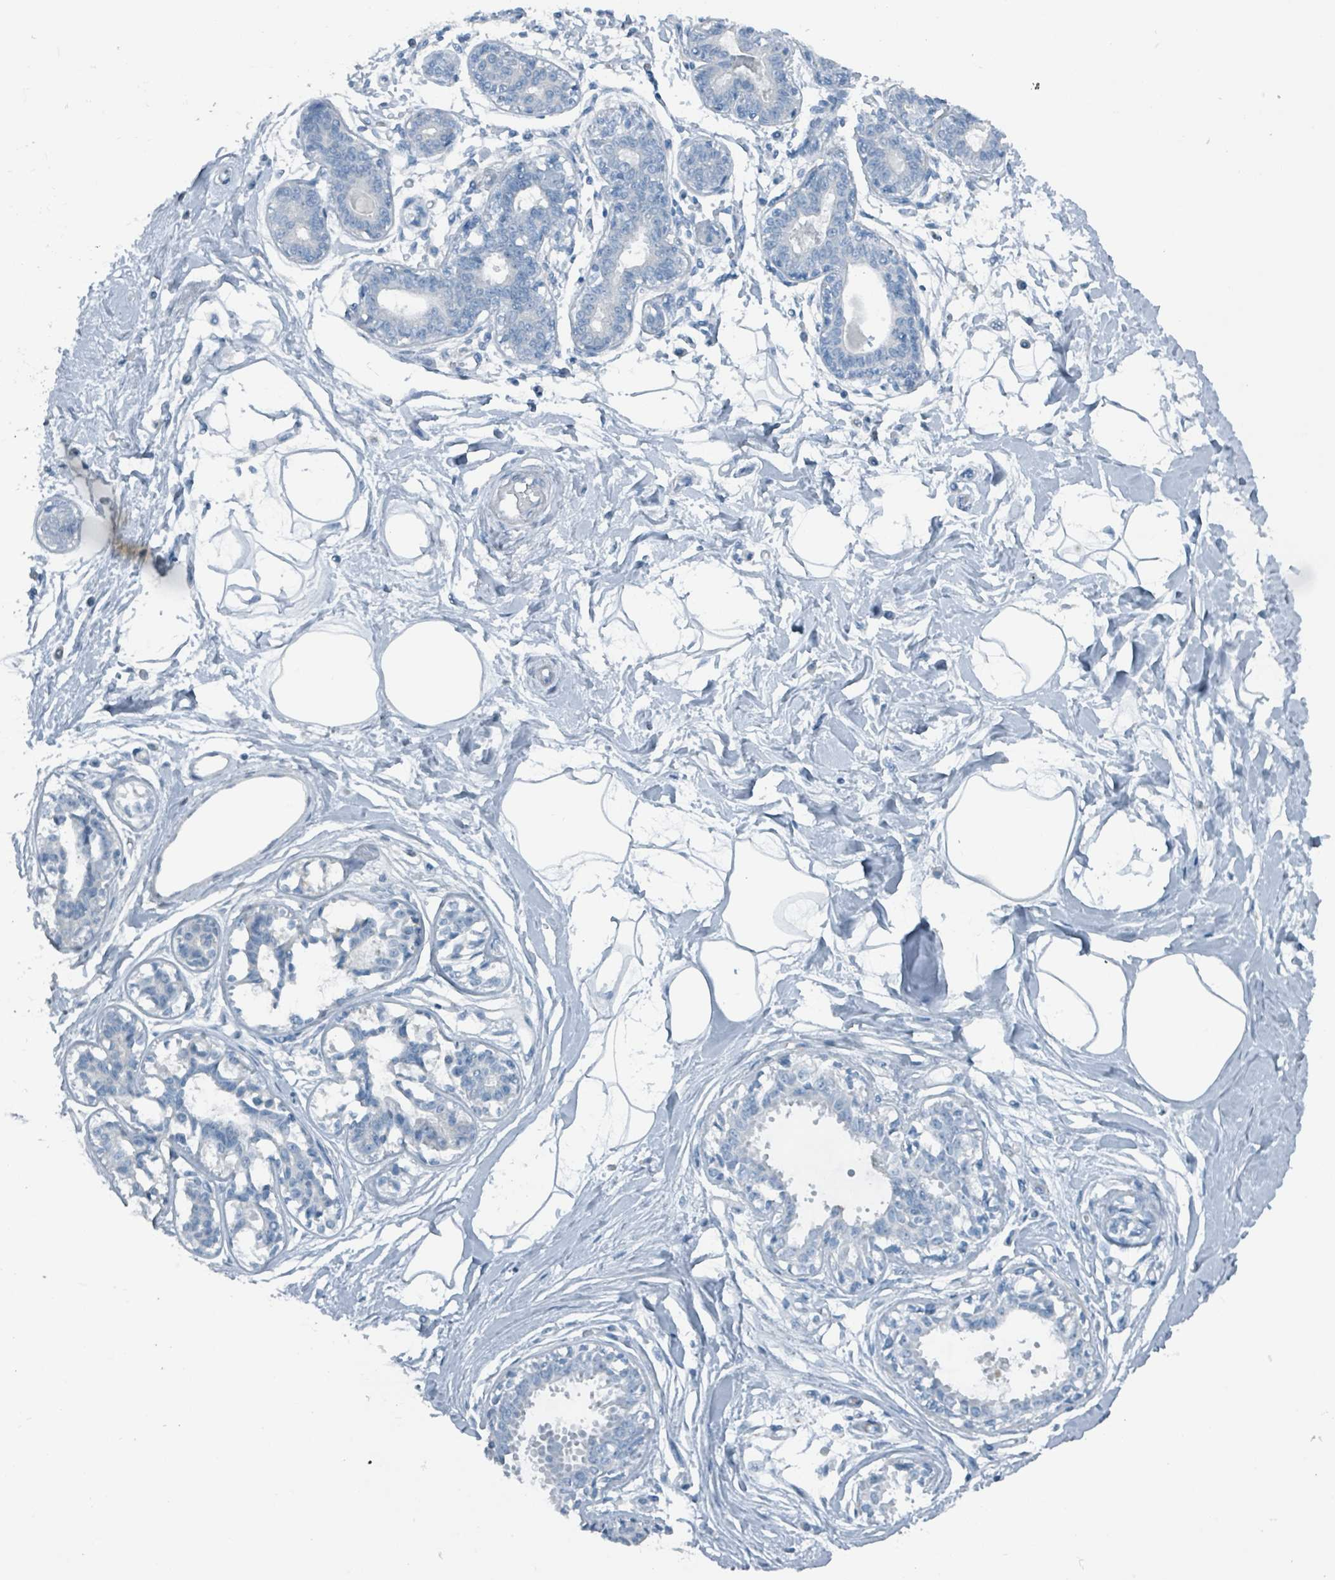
{"staining": {"intensity": "negative", "quantity": "none", "location": "none"}, "tissue": "breast", "cell_type": "Adipocytes", "image_type": "normal", "snomed": [{"axis": "morphology", "description": "Normal tissue, NOS"}, {"axis": "topography", "description": "Breast"}], "caption": "Adipocytes show no significant staining in benign breast.", "gene": "GAMT", "patient": {"sex": "female", "age": 45}}